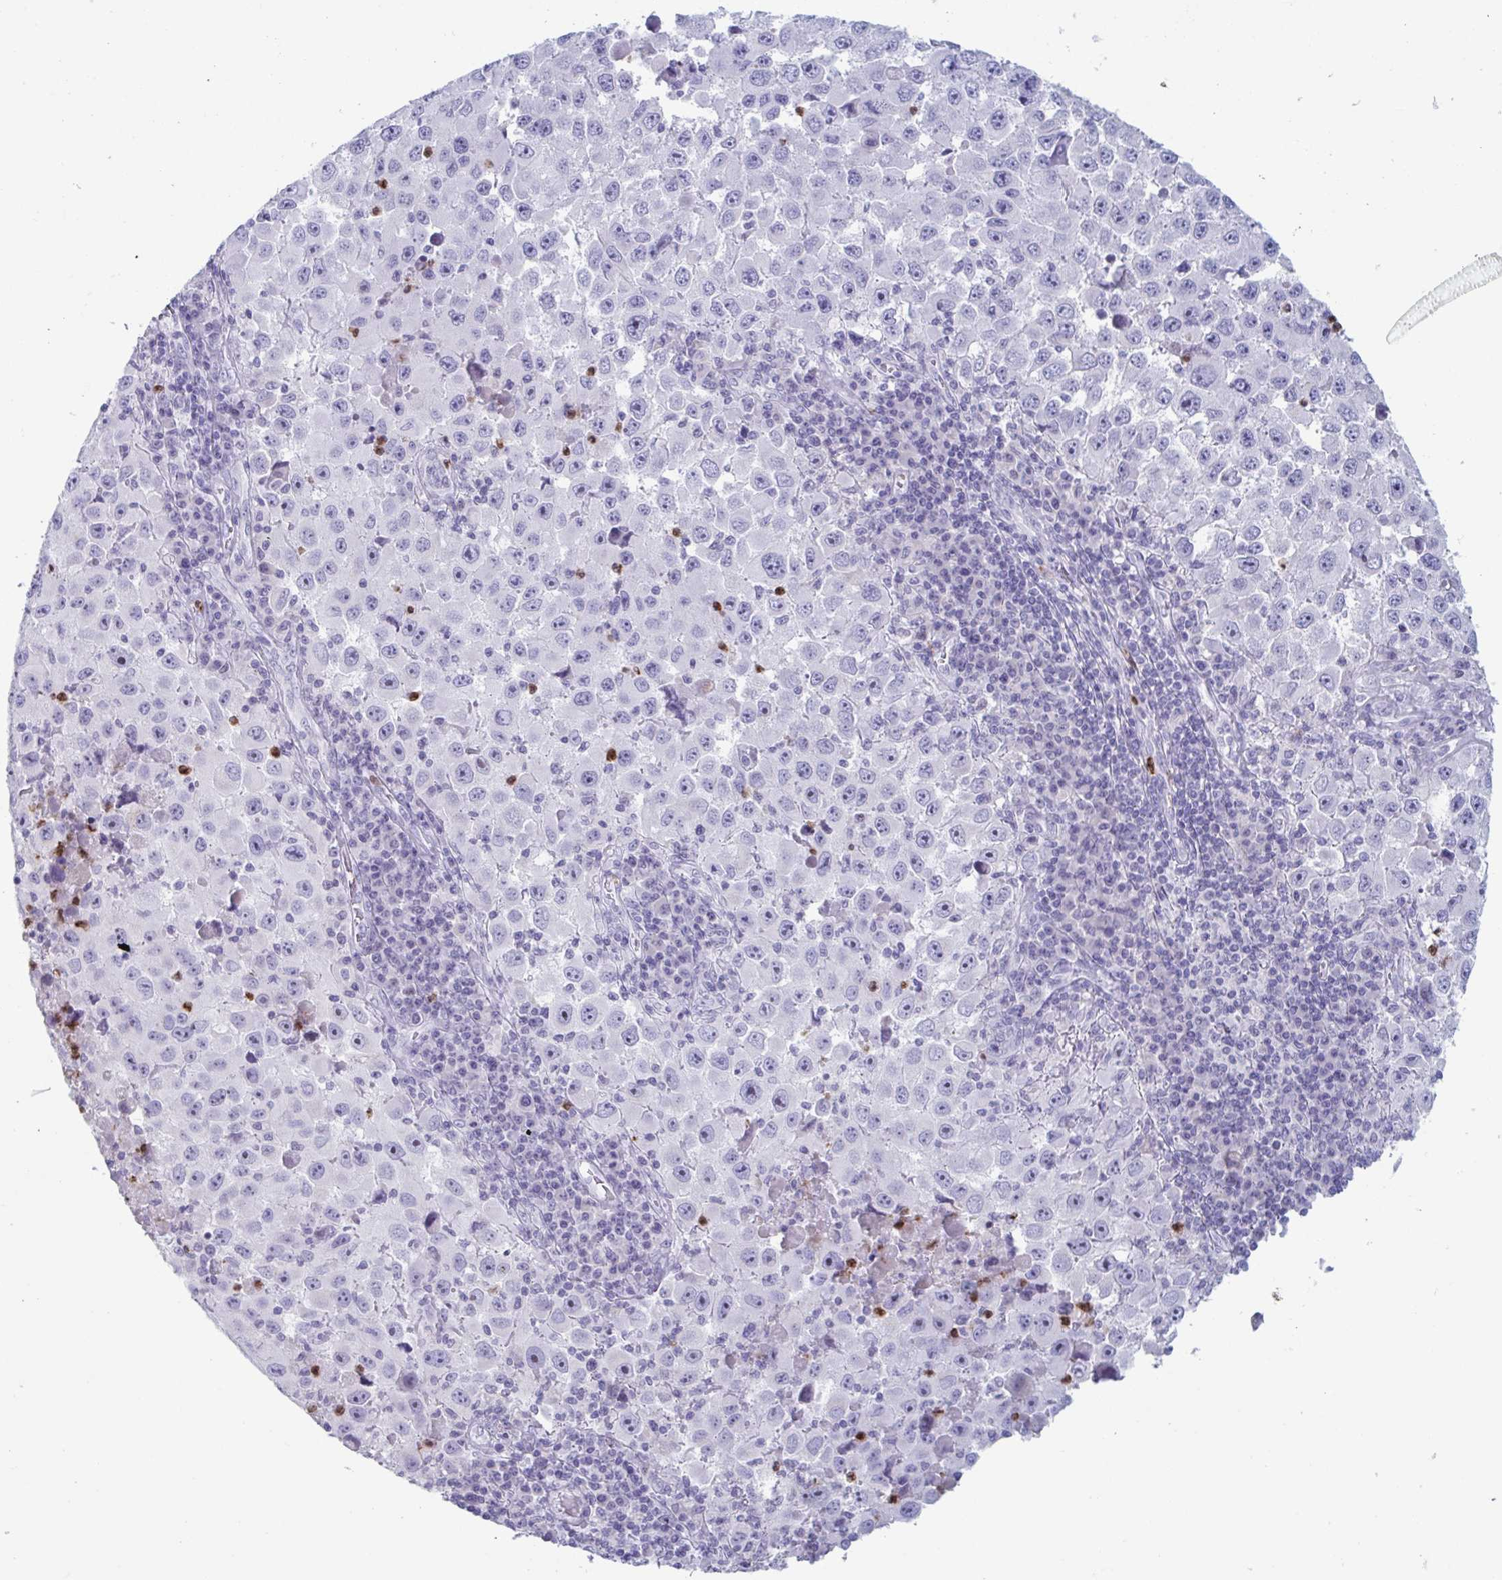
{"staining": {"intensity": "negative", "quantity": "none", "location": "none"}, "tissue": "melanoma", "cell_type": "Tumor cells", "image_type": "cancer", "snomed": [{"axis": "morphology", "description": "Malignant melanoma, Metastatic site"}, {"axis": "topography", "description": "Lymph node"}], "caption": "Tumor cells are negative for protein expression in human malignant melanoma (metastatic site).", "gene": "CYP4F11", "patient": {"sex": "female", "age": 67}}